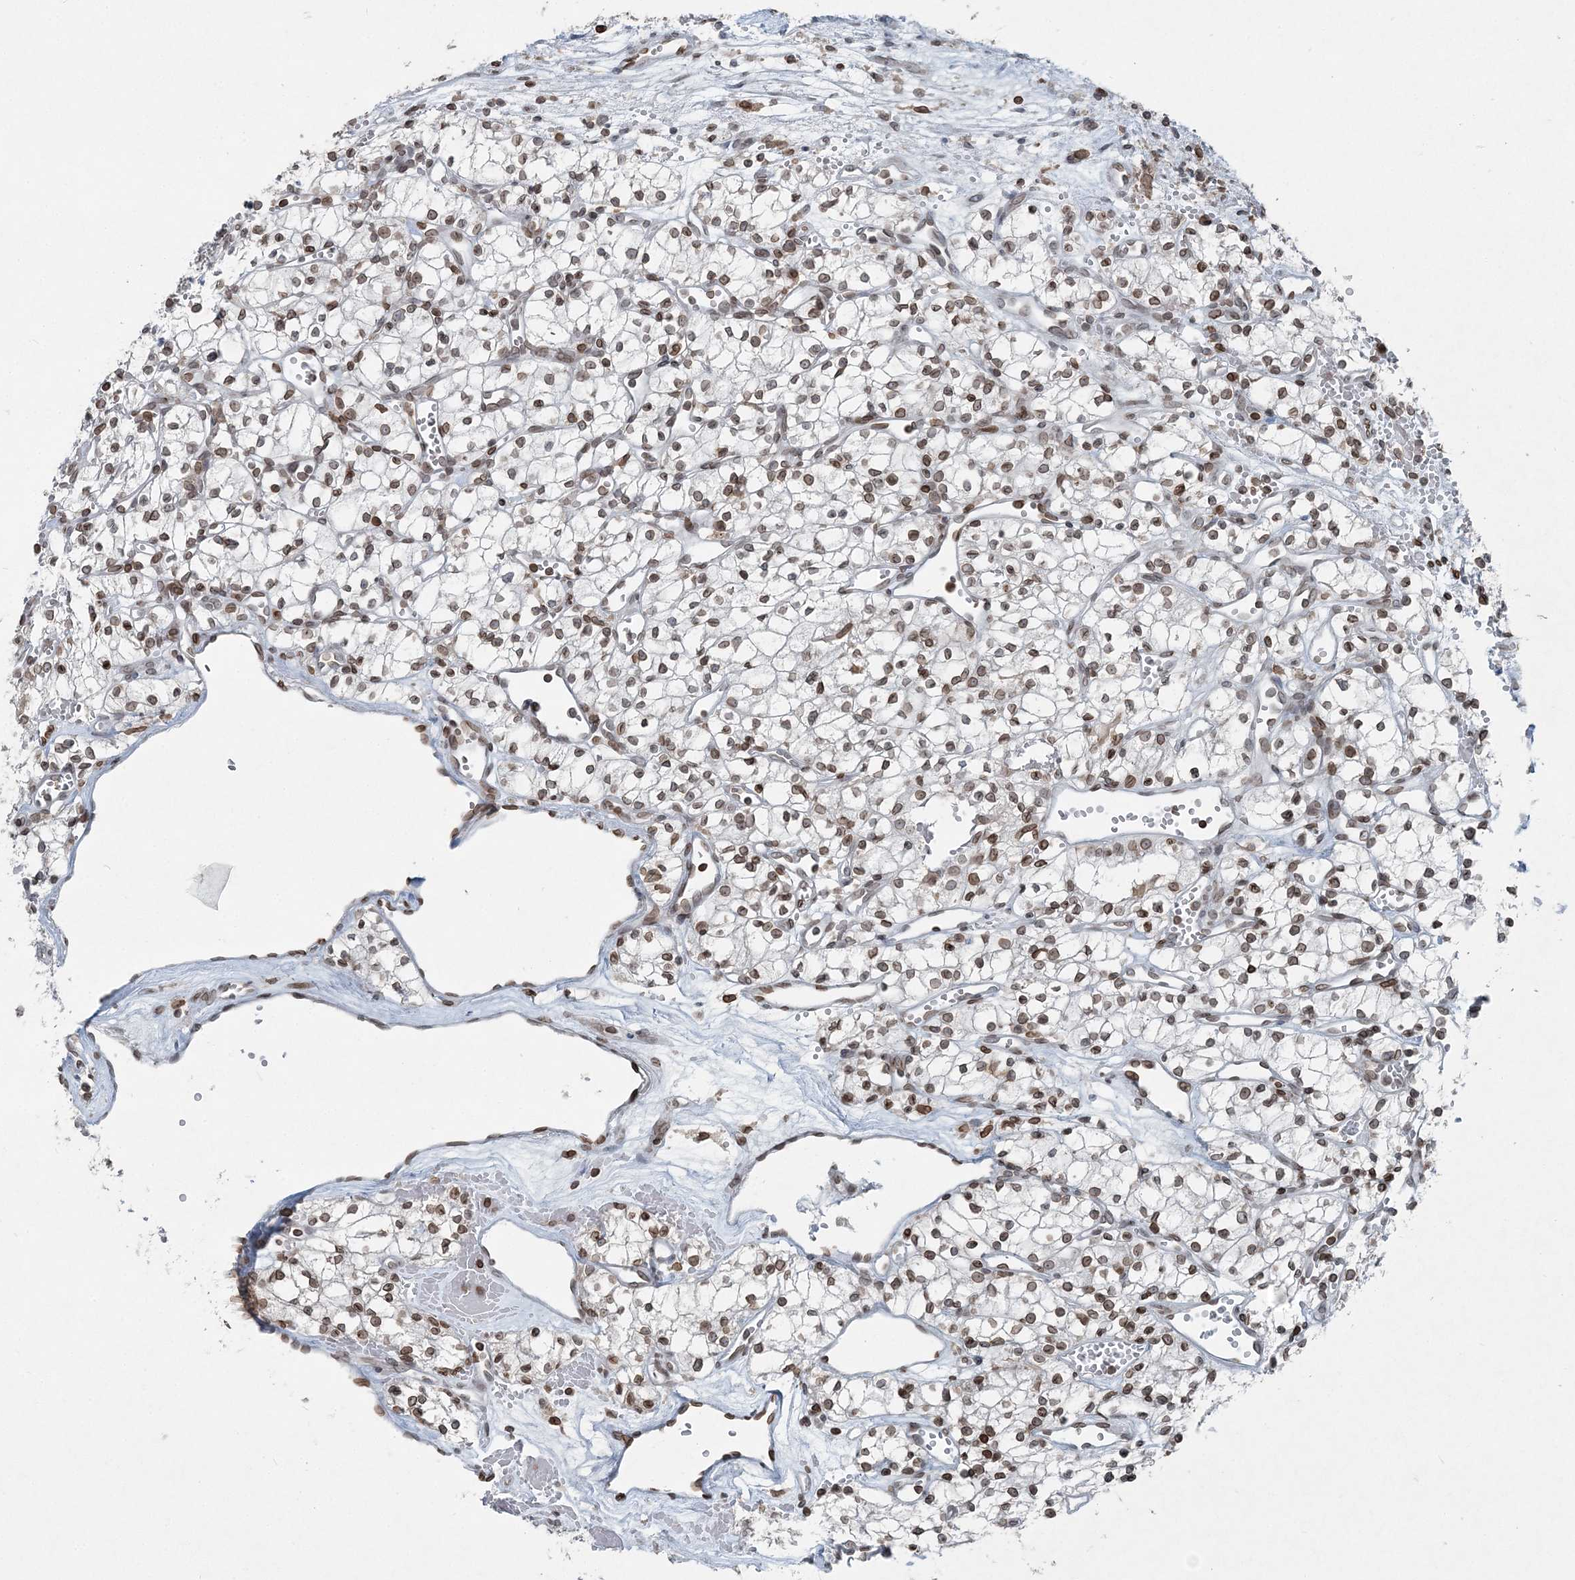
{"staining": {"intensity": "moderate", "quantity": ">75%", "location": "nuclear"}, "tissue": "renal cancer", "cell_type": "Tumor cells", "image_type": "cancer", "snomed": [{"axis": "morphology", "description": "Adenocarcinoma, NOS"}, {"axis": "topography", "description": "Kidney"}], "caption": "Renal adenocarcinoma stained with DAB (3,3'-diaminobenzidine) immunohistochemistry exhibits medium levels of moderate nuclear staining in approximately >75% of tumor cells.", "gene": "GJD4", "patient": {"sex": "male", "age": 59}}